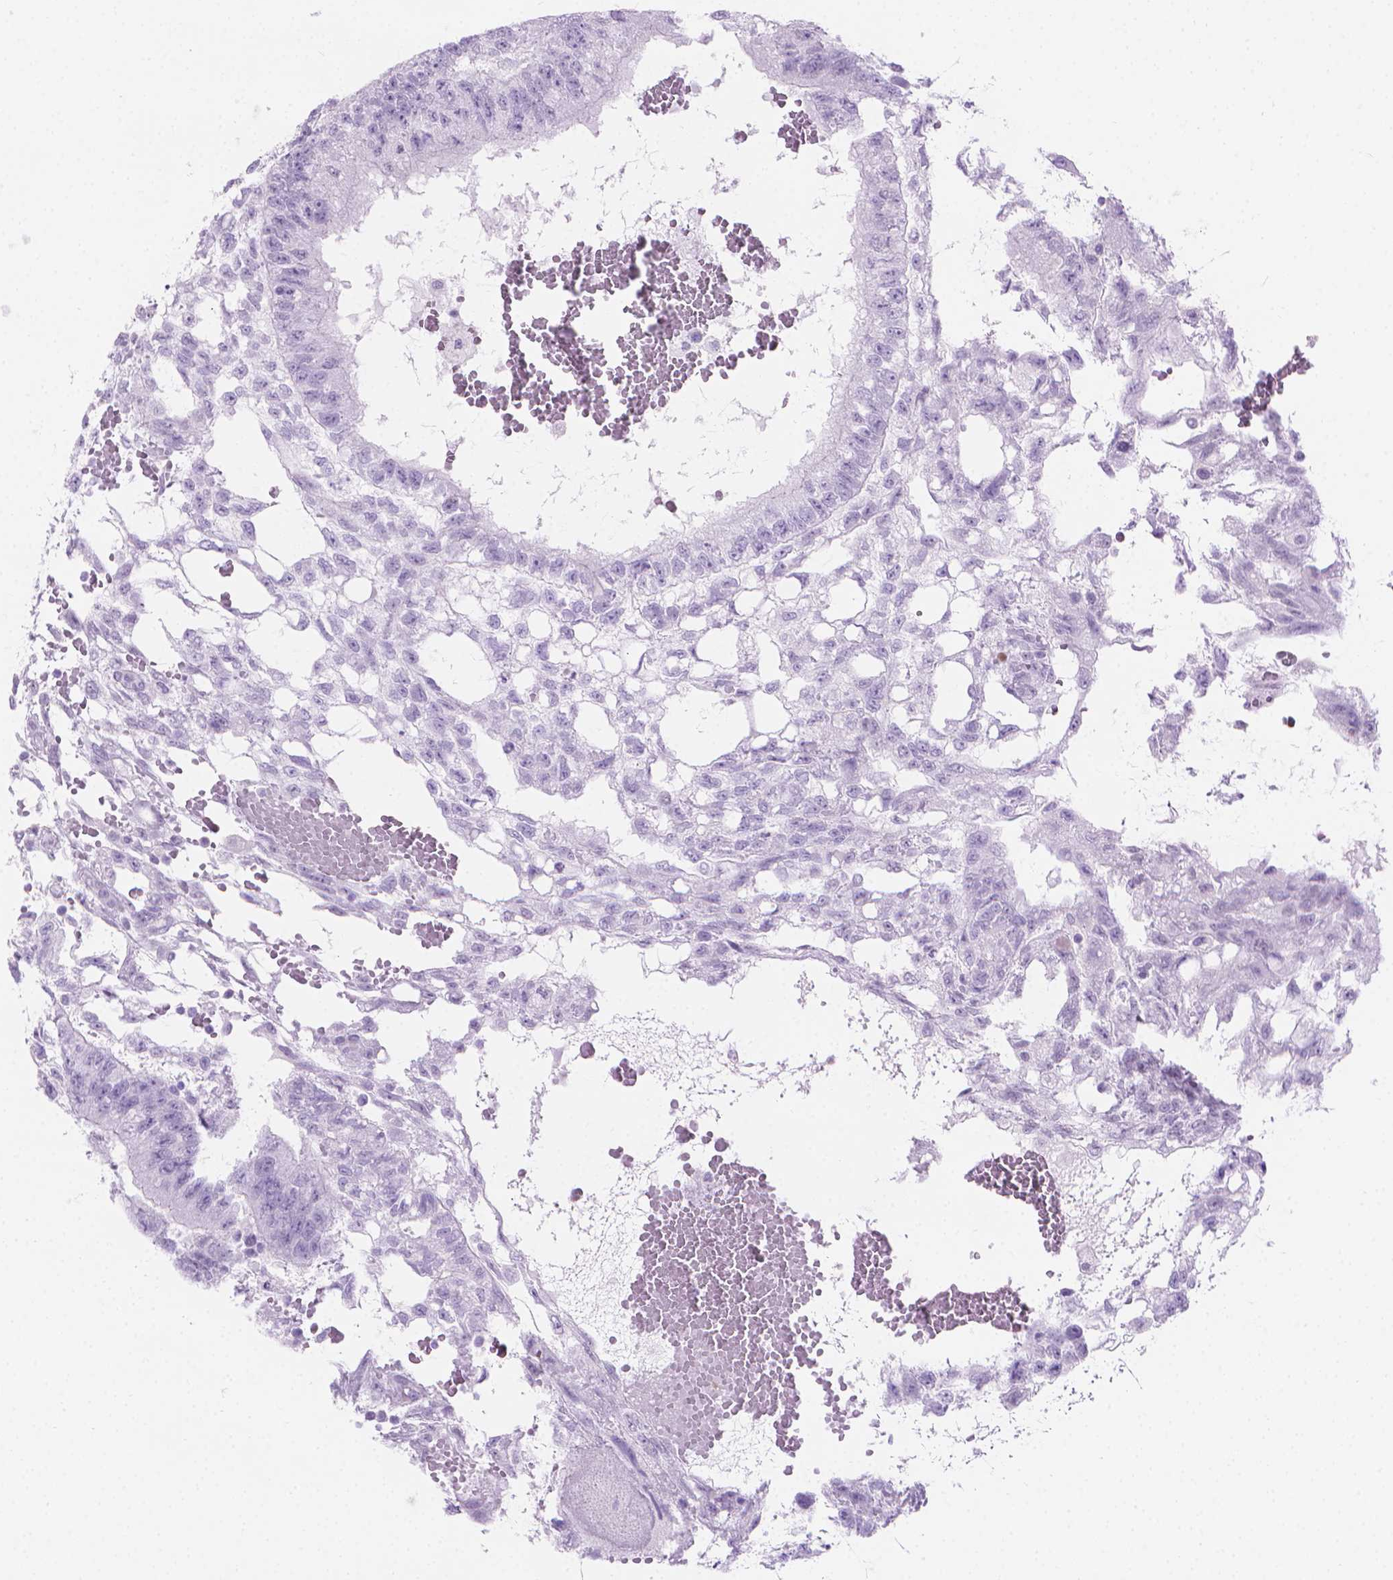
{"staining": {"intensity": "negative", "quantity": "none", "location": "none"}, "tissue": "testis cancer", "cell_type": "Tumor cells", "image_type": "cancer", "snomed": [{"axis": "morphology", "description": "Carcinoma, Embryonal, NOS"}, {"axis": "topography", "description": "Testis"}], "caption": "A micrograph of human embryonal carcinoma (testis) is negative for staining in tumor cells.", "gene": "CFAP52", "patient": {"sex": "male", "age": 32}}